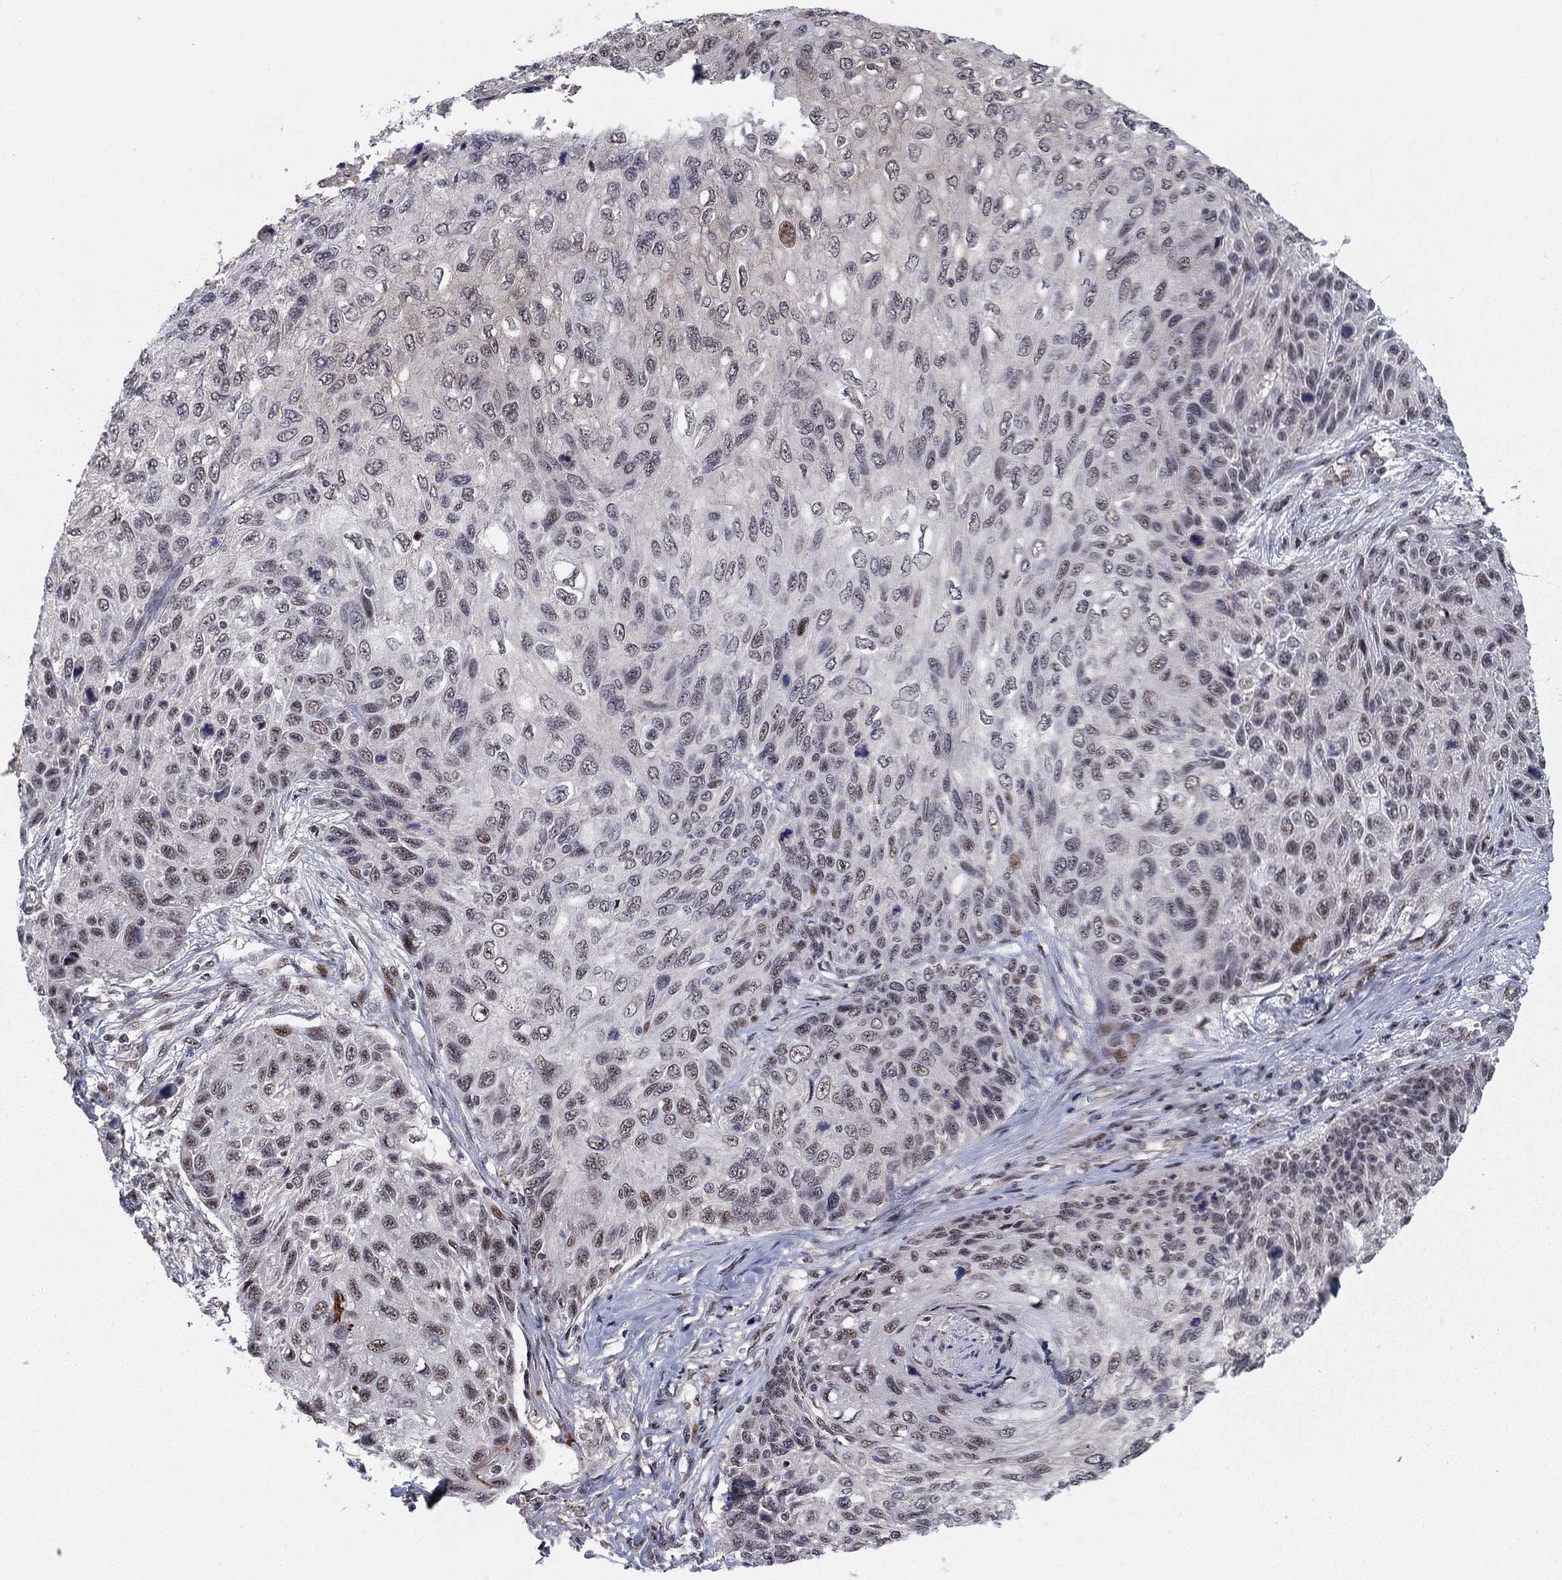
{"staining": {"intensity": "moderate", "quantity": "<25%", "location": "nuclear"}, "tissue": "skin cancer", "cell_type": "Tumor cells", "image_type": "cancer", "snomed": [{"axis": "morphology", "description": "Squamous cell carcinoma, NOS"}, {"axis": "topography", "description": "Skin"}], "caption": "Protein staining of skin cancer (squamous cell carcinoma) tissue demonstrates moderate nuclear staining in approximately <25% of tumor cells.", "gene": "ZNF395", "patient": {"sex": "male", "age": 92}}